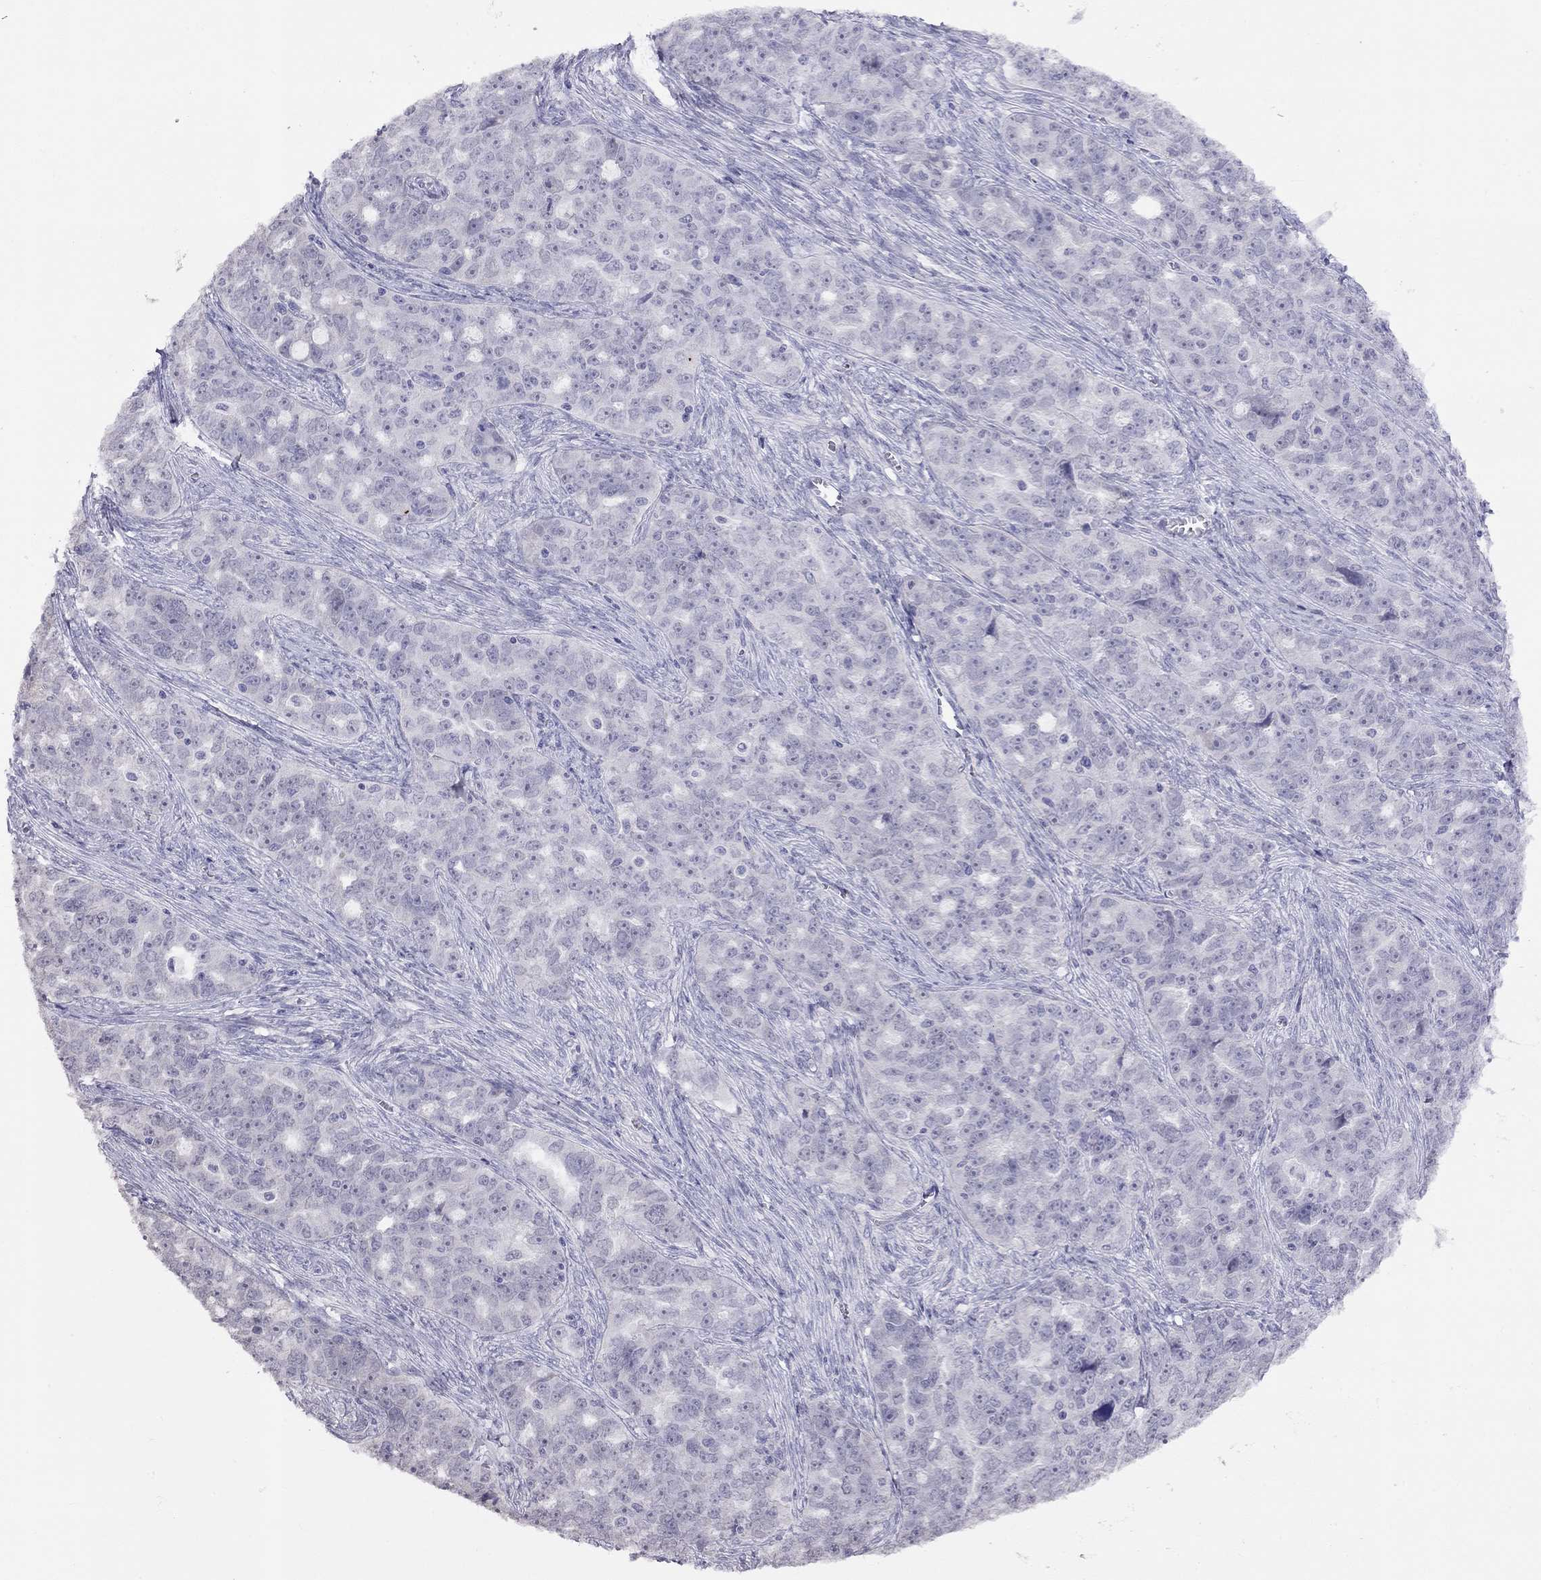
{"staining": {"intensity": "negative", "quantity": "none", "location": "none"}, "tissue": "ovarian cancer", "cell_type": "Tumor cells", "image_type": "cancer", "snomed": [{"axis": "morphology", "description": "Cystadenocarcinoma, serous, NOS"}, {"axis": "topography", "description": "Ovary"}], "caption": "Tumor cells show no significant positivity in ovarian serous cystadenocarcinoma.", "gene": "HES5", "patient": {"sex": "female", "age": 51}}